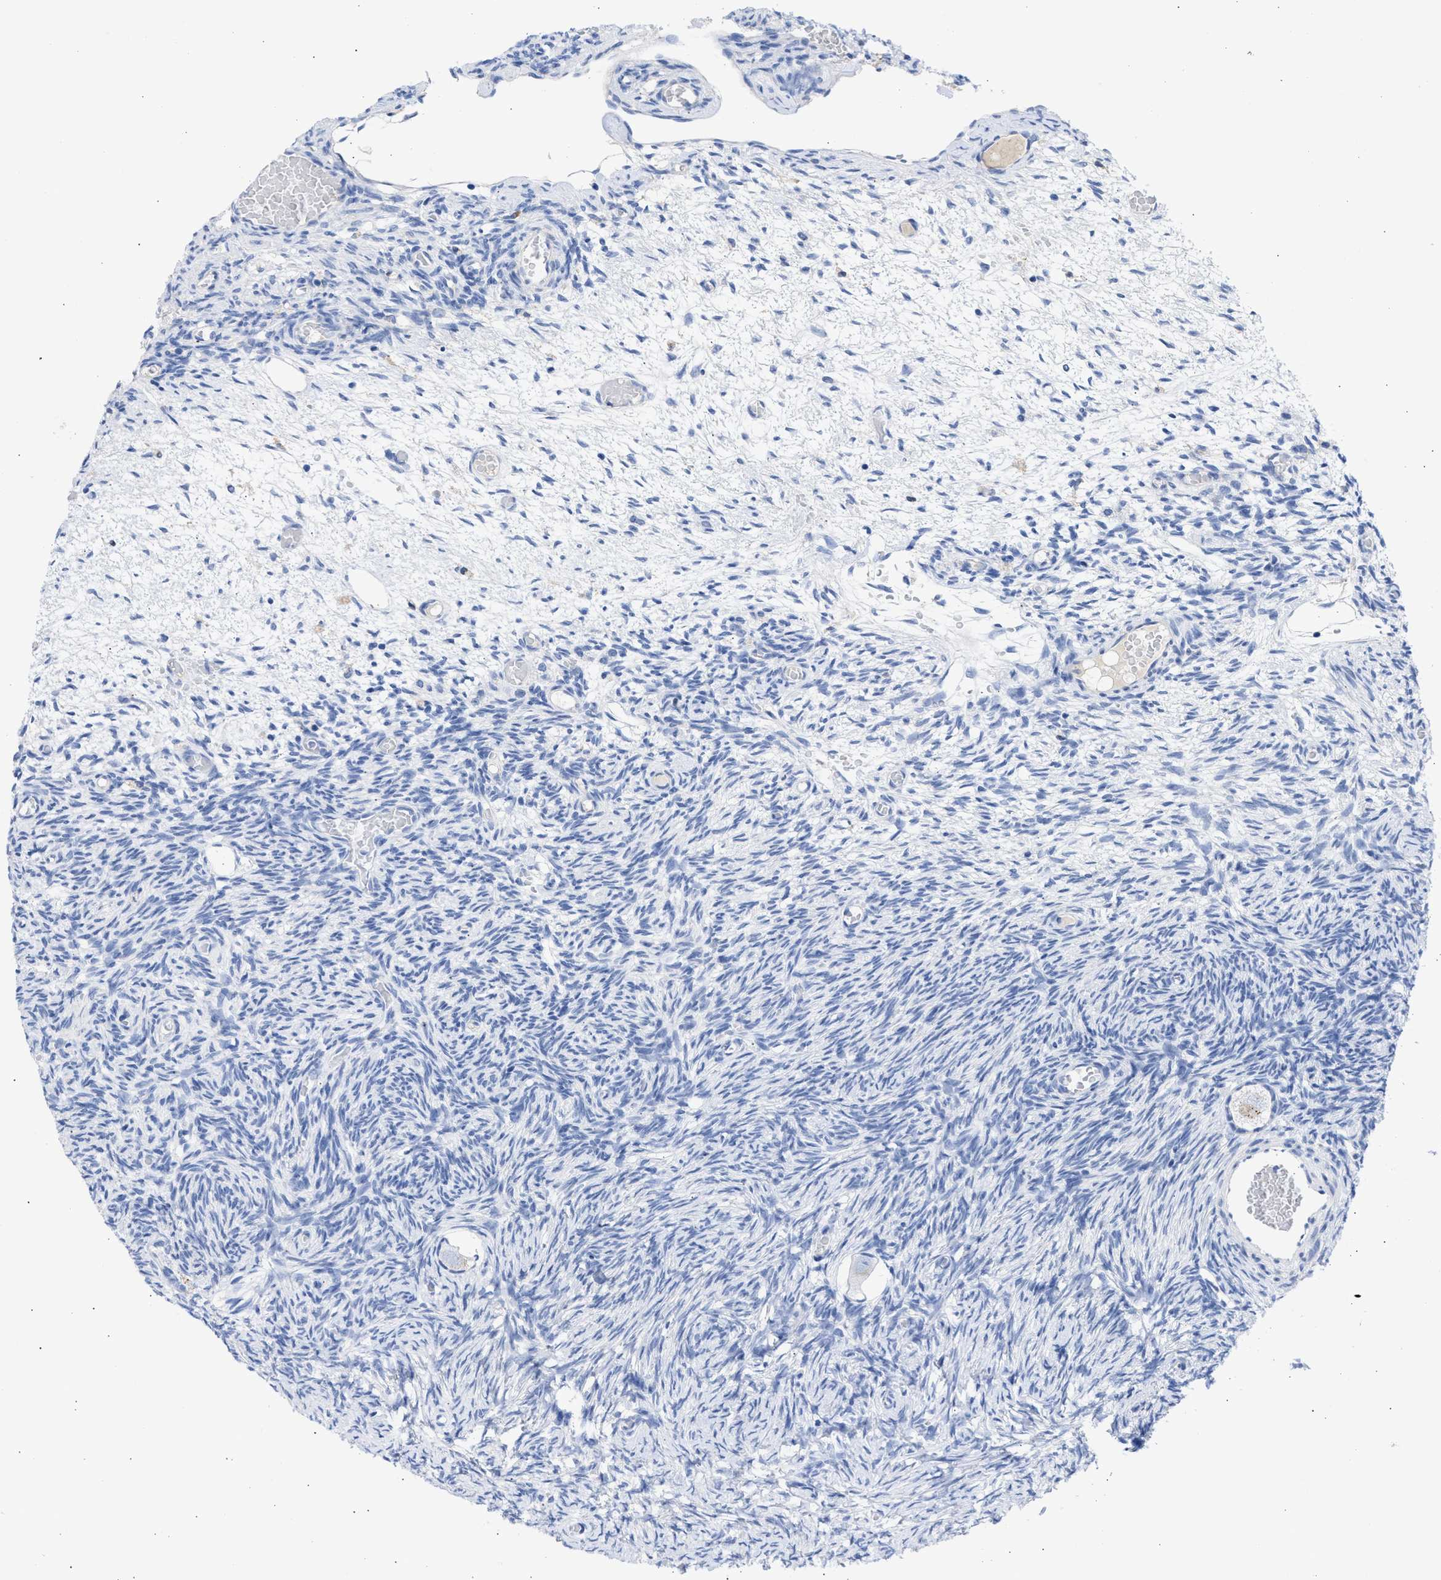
{"staining": {"intensity": "negative", "quantity": "none", "location": "none"}, "tissue": "ovary", "cell_type": "Follicle cells", "image_type": "normal", "snomed": [{"axis": "morphology", "description": "Normal tissue, NOS"}, {"axis": "topography", "description": "Ovary"}], "caption": "This is an IHC image of normal ovary. There is no staining in follicle cells.", "gene": "RSPH1", "patient": {"sex": "female", "age": 27}}